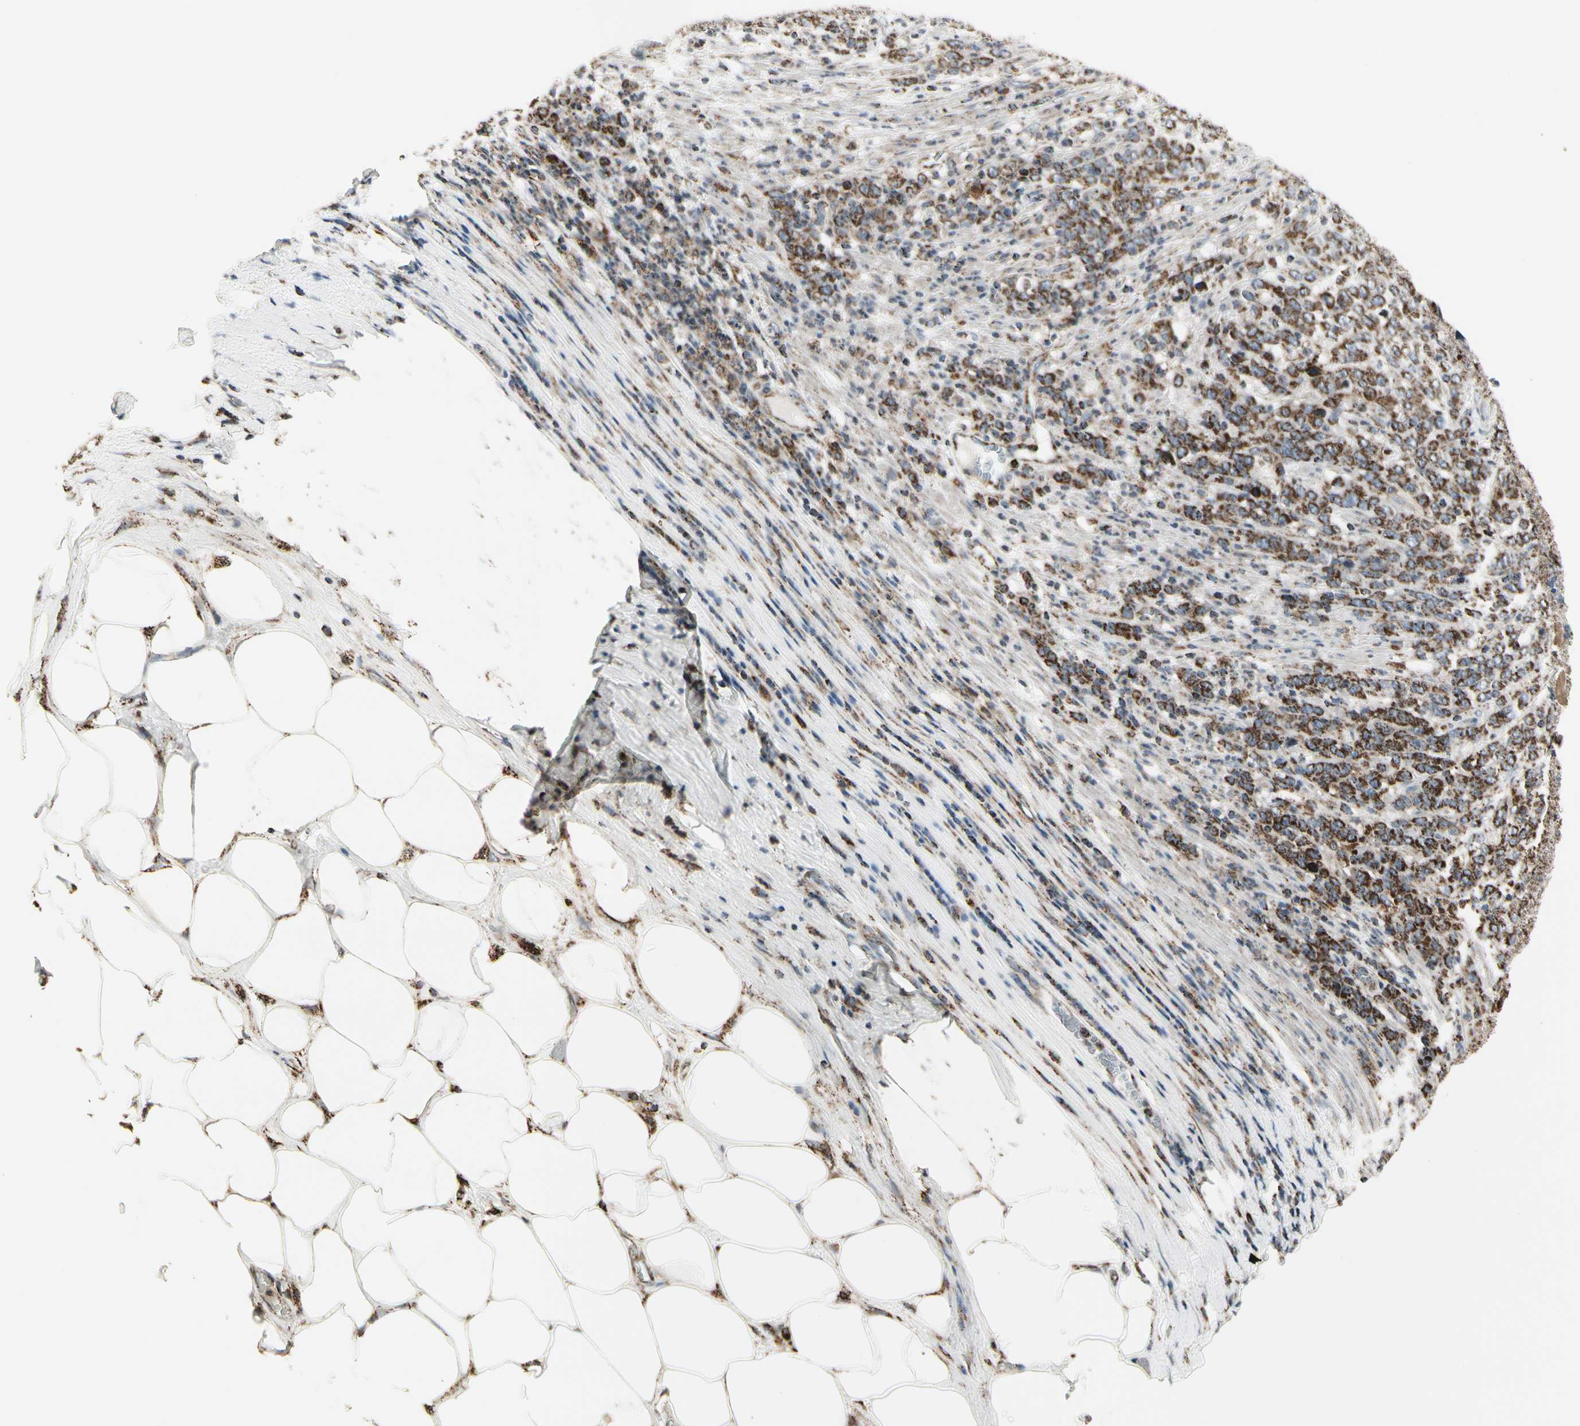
{"staining": {"intensity": "moderate", "quantity": ">75%", "location": "cytoplasmic/membranous"}, "tissue": "stomach cancer", "cell_type": "Tumor cells", "image_type": "cancer", "snomed": [{"axis": "morphology", "description": "Adenocarcinoma, NOS"}, {"axis": "topography", "description": "Stomach, lower"}], "caption": "An immunohistochemistry photomicrograph of neoplastic tissue is shown. Protein staining in brown labels moderate cytoplasmic/membranous positivity in stomach cancer (adenocarcinoma) within tumor cells.", "gene": "TMEM176A", "patient": {"sex": "female", "age": 71}}